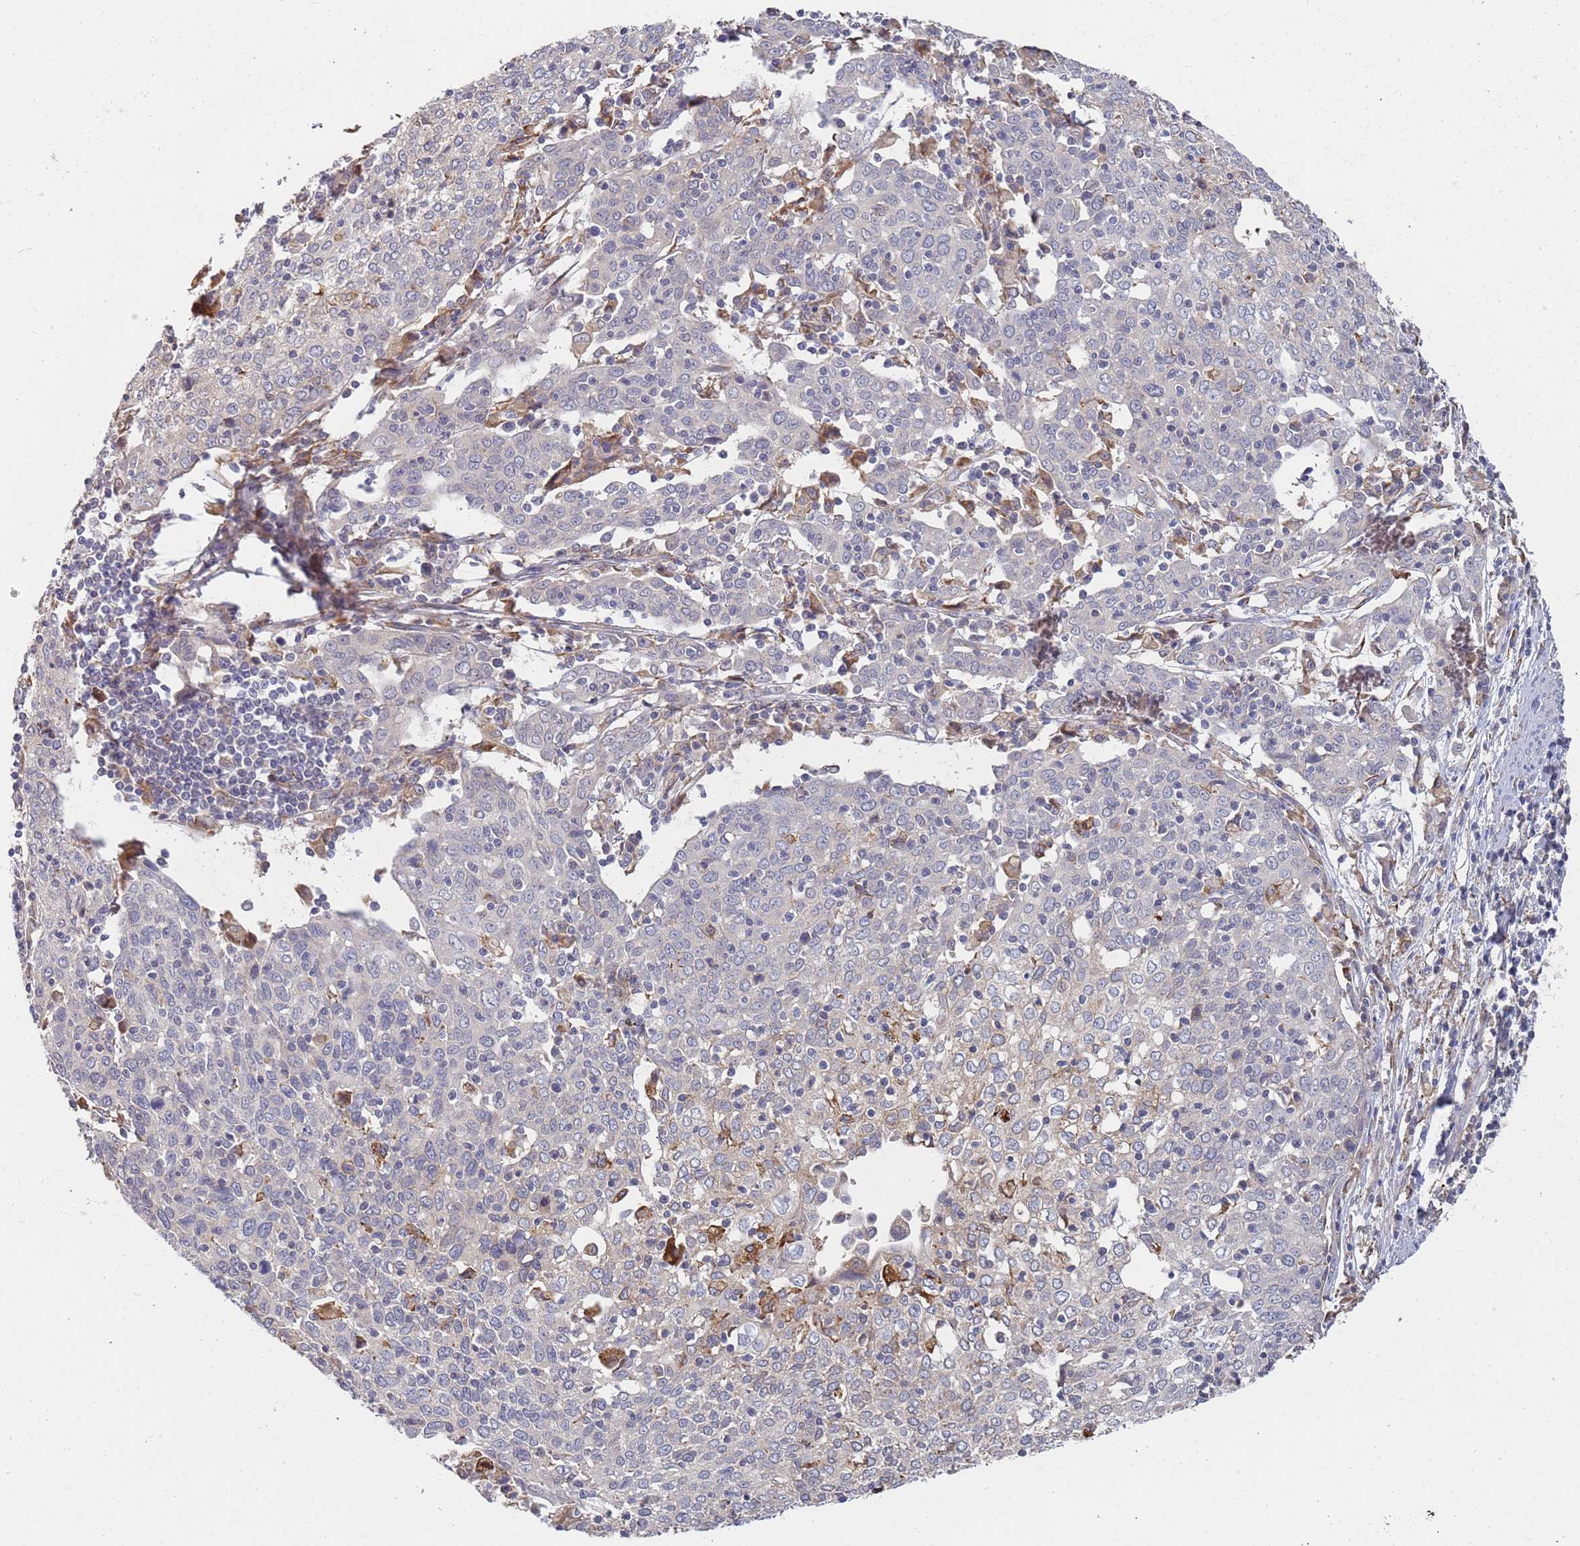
{"staining": {"intensity": "negative", "quantity": "none", "location": "none"}, "tissue": "cervical cancer", "cell_type": "Tumor cells", "image_type": "cancer", "snomed": [{"axis": "morphology", "description": "Squamous cell carcinoma, NOS"}, {"axis": "topography", "description": "Cervix"}], "caption": "Protein analysis of cervical cancer (squamous cell carcinoma) displays no significant staining in tumor cells.", "gene": "VRK2", "patient": {"sex": "female", "age": 67}}